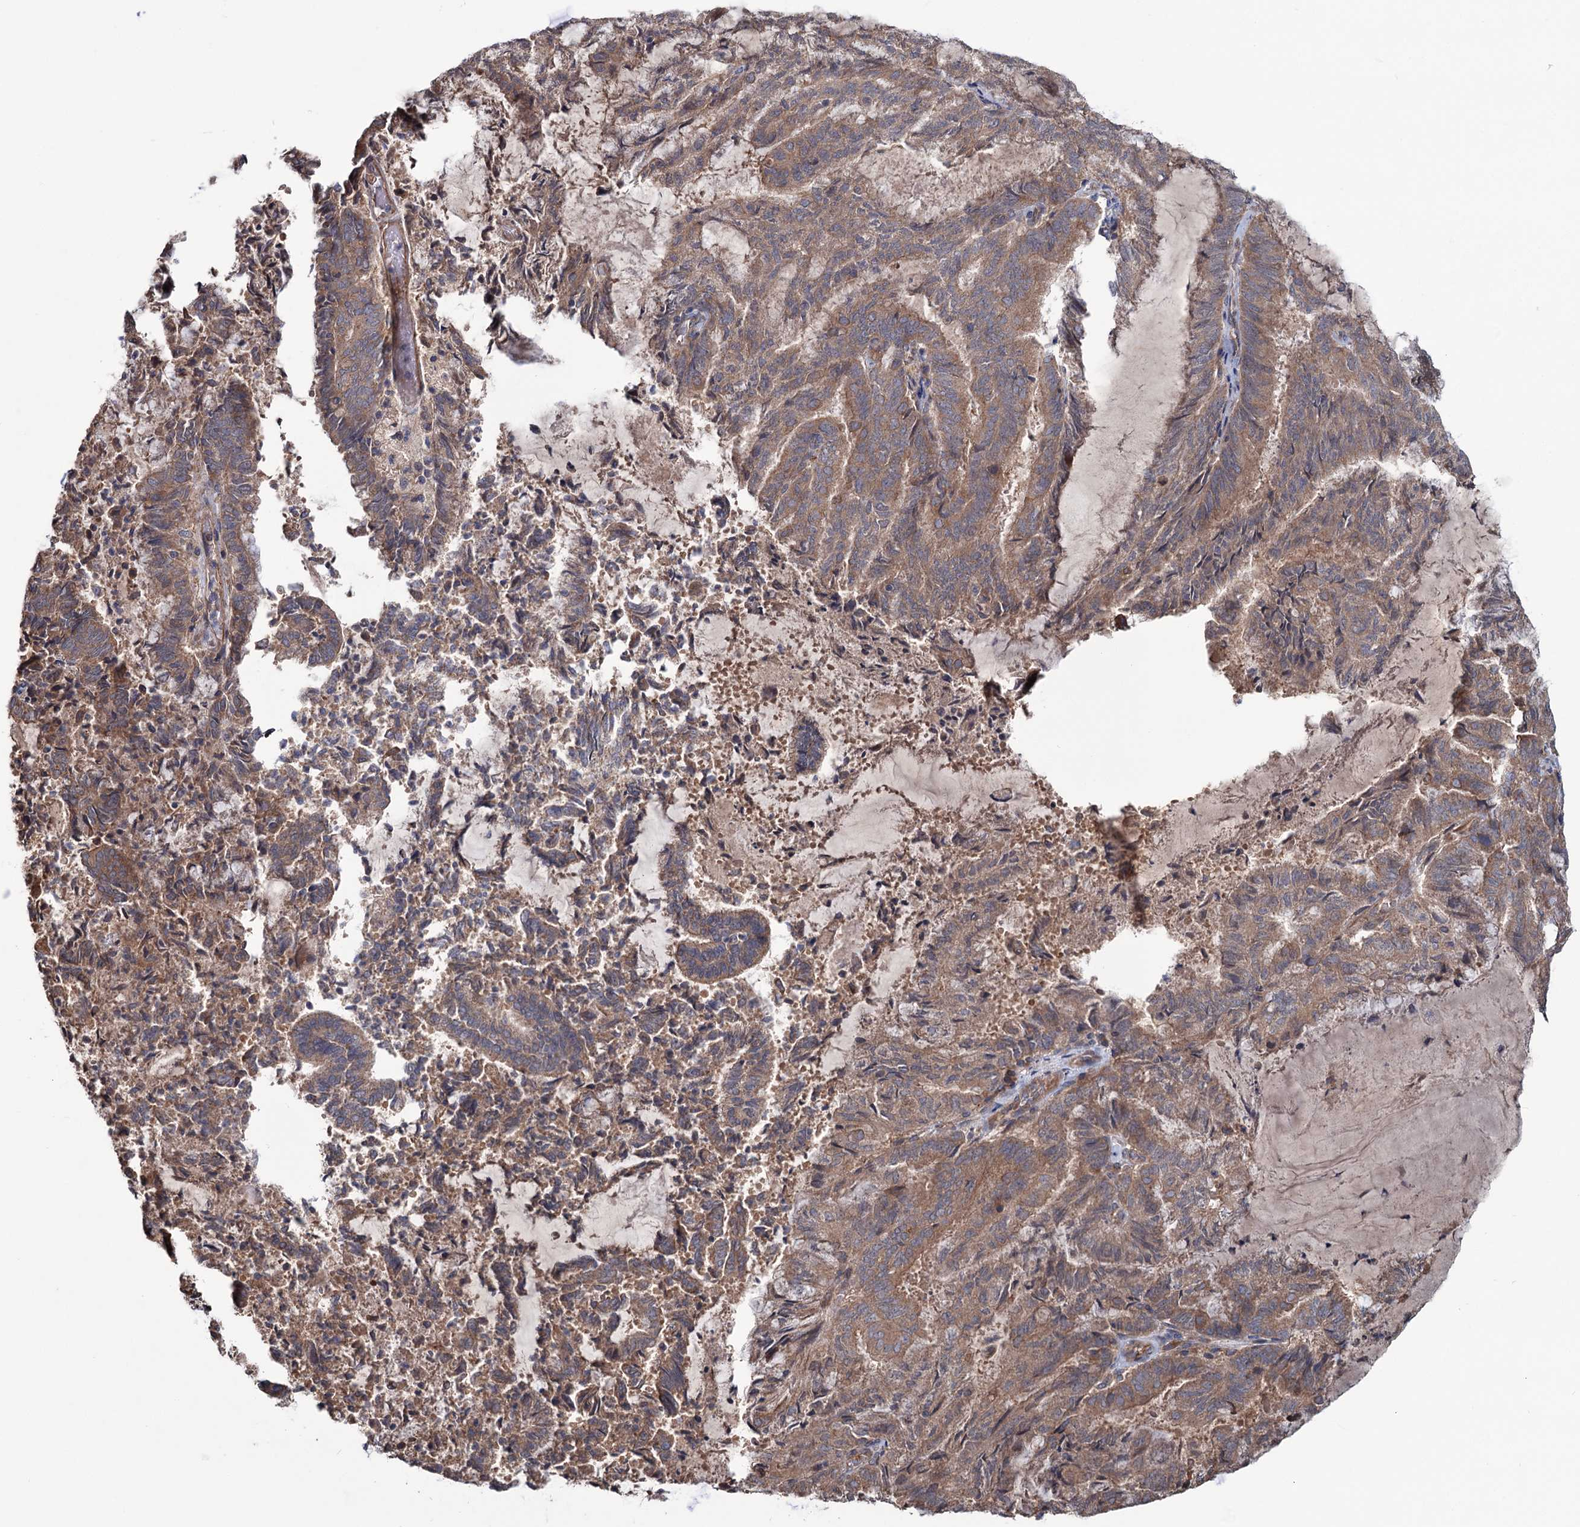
{"staining": {"intensity": "moderate", "quantity": ">75%", "location": "cytoplasmic/membranous"}, "tissue": "endometrial cancer", "cell_type": "Tumor cells", "image_type": "cancer", "snomed": [{"axis": "morphology", "description": "Adenocarcinoma, NOS"}, {"axis": "topography", "description": "Endometrium"}], "caption": "Tumor cells show medium levels of moderate cytoplasmic/membranous expression in approximately >75% of cells in endometrial cancer. Nuclei are stained in blue.", "gene": "MTRR", "patient": {"sex": "female", "age": 80}}